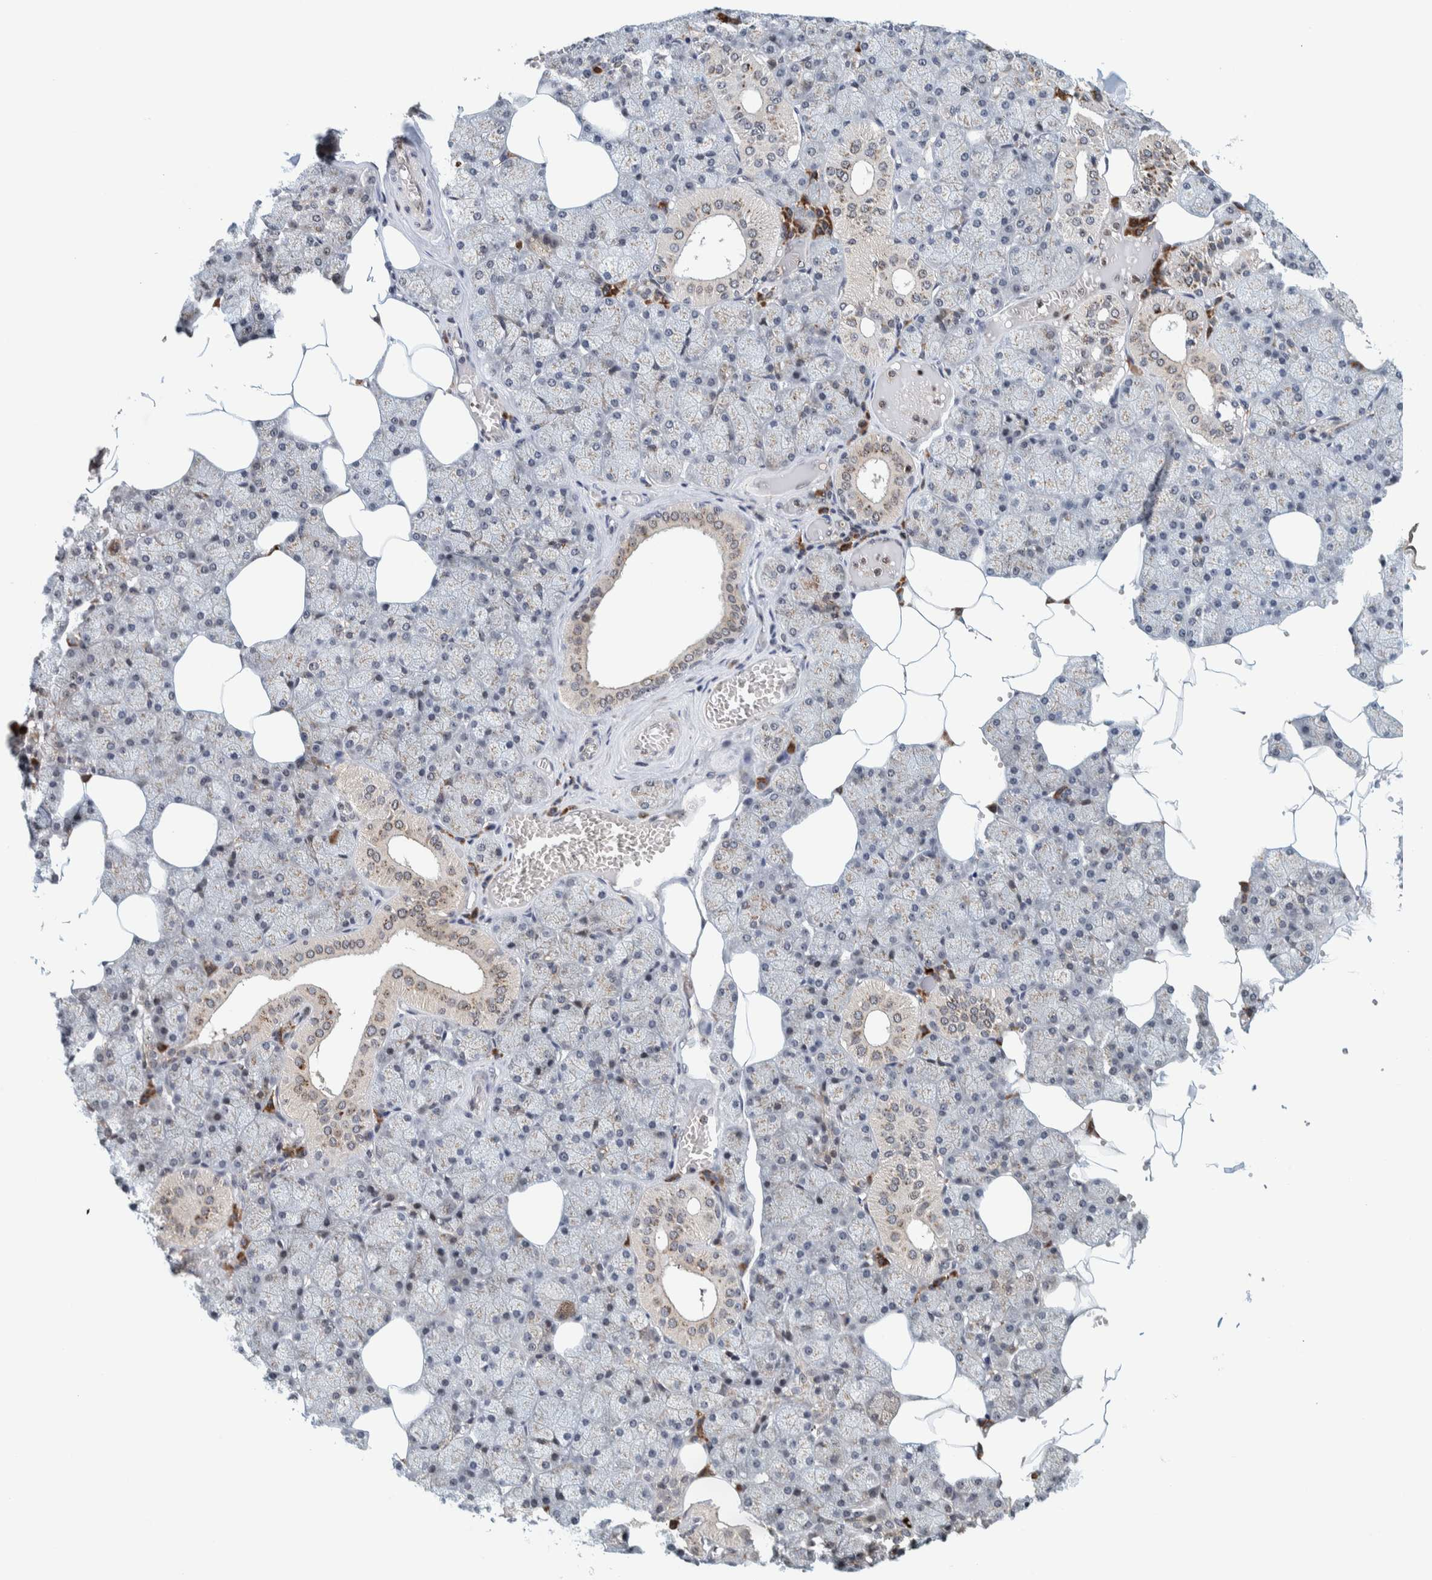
{"staining": {"intensity": "moderate", "quantity": "<25%", "location": "cytoplasmic/membranous,nuclear"}, "tissue": "salivary gland", "cell_type": "Glandular cells", "image_type": "normal", "snomed": [{"axis": "morphology", "description": "Normal tissue, NOS"}, {"axis": "topography", "description": "Salivary gland"}], "caption": "A low amount of moderate cytoplasmic/membranous,nuclear staining is identified in approximately <25% of glandular cells in unremarkable salivary gland. Using DAB (3,3'-diaminobenzidine) (brown) and hematoxylin (blue) stains, captured at high magnification using brightfield microscopy.", "gene": "CCDC182", "patient": {"sex": "male", "age": 62}}